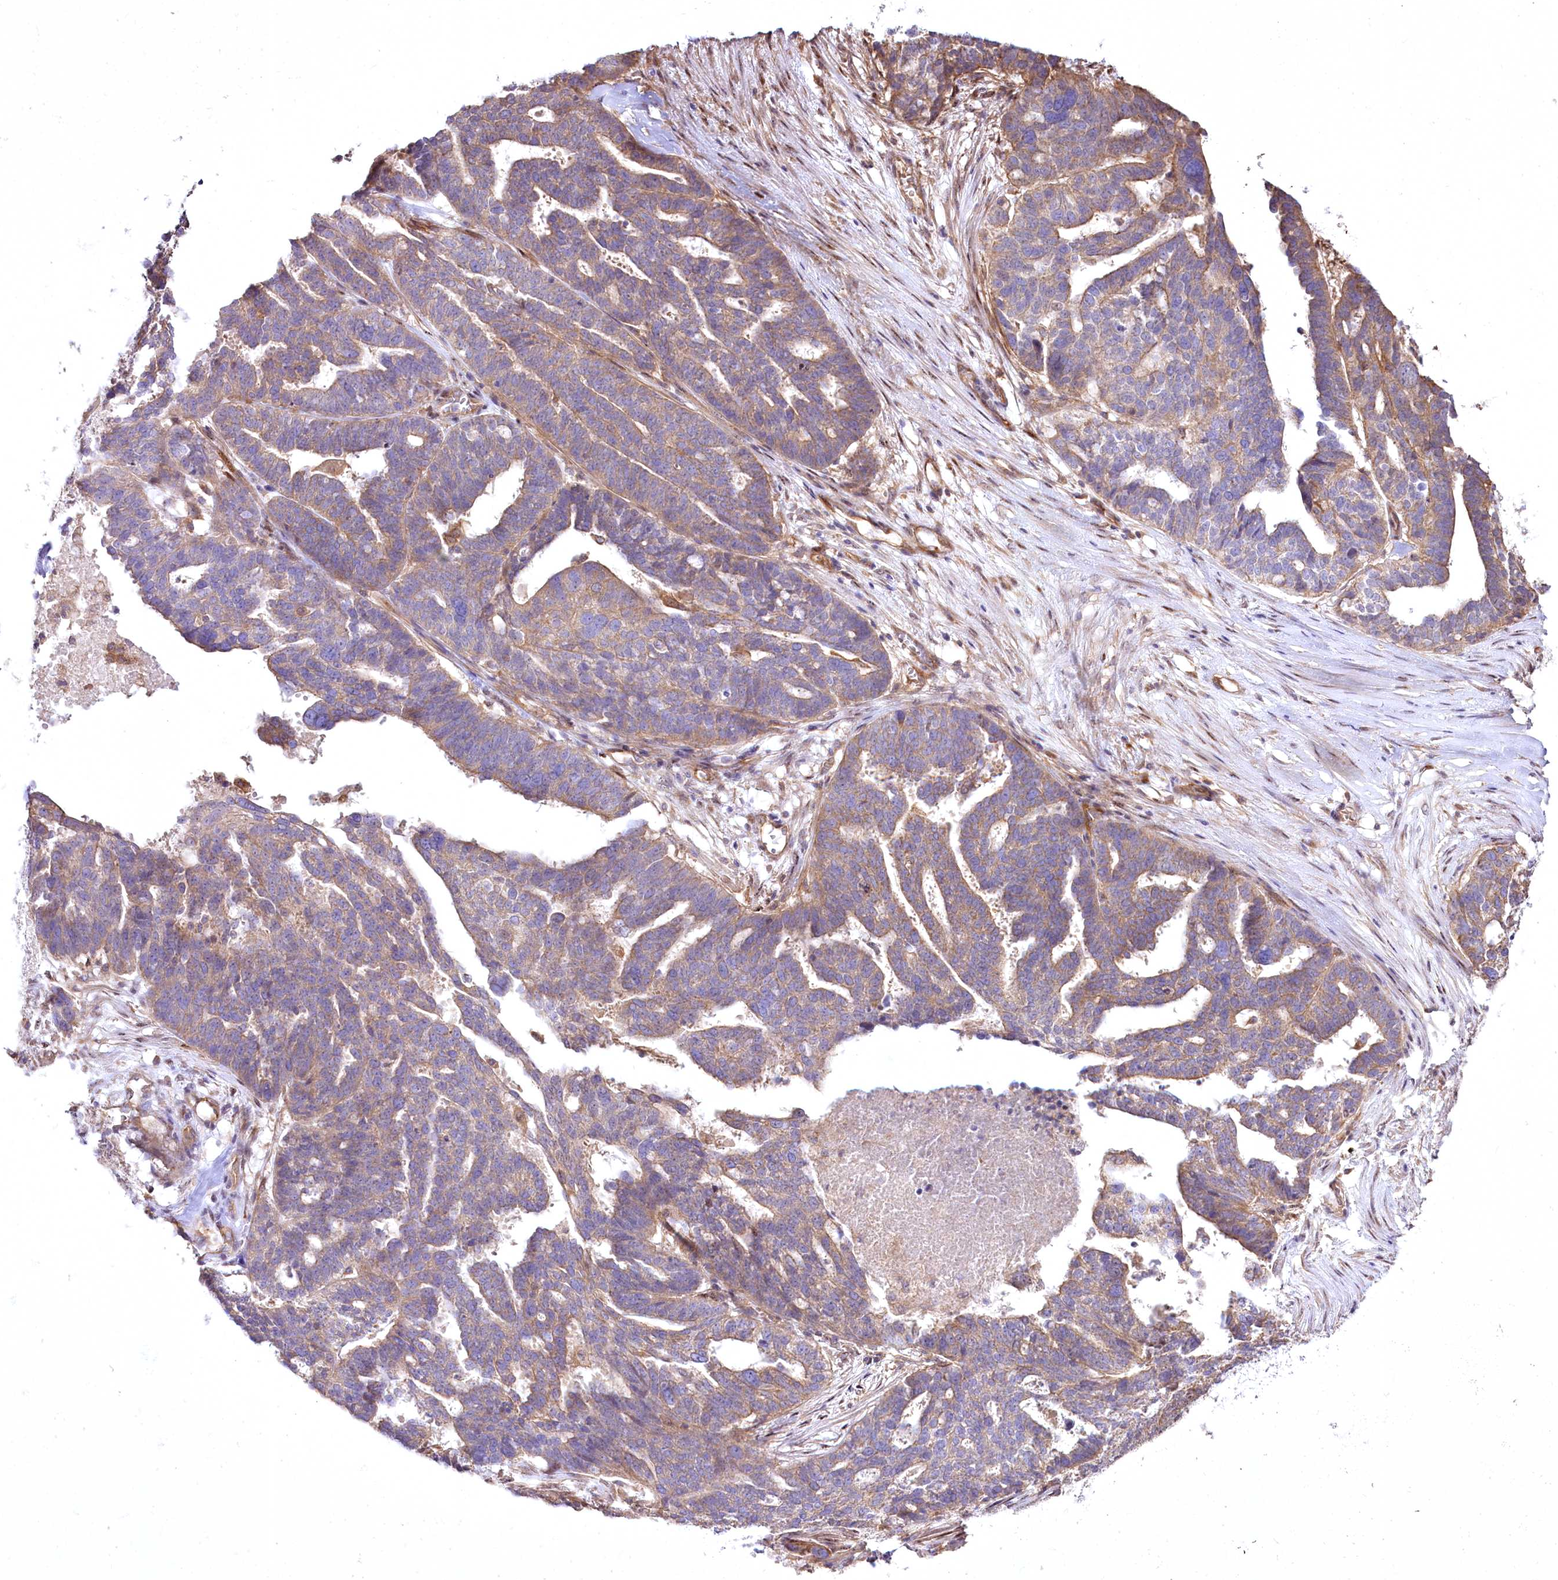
{"staining": {"intensity": "weak", "quantity": ">75%", "location": "cytoplasmic/membranous"}, "tissue": "ovarian cancer", "cell_type": "Tumor cells", "image_type": "cancer", "snomed": [{"axis": "morphology", "description": "Cystadenocarcinoma, serous, NOS"}, {"axis": "topography", "description": "Ovary"}], "caption": "A high-resolution image shows IHC staining of serous cystadenocarcinoma (ovarian), which reveals weak cytoplasmic/membranous staining in approximately >75% of tumor cells.", "gene": "SH3TC1", "patient": {"sex": "female", "age": 59}}